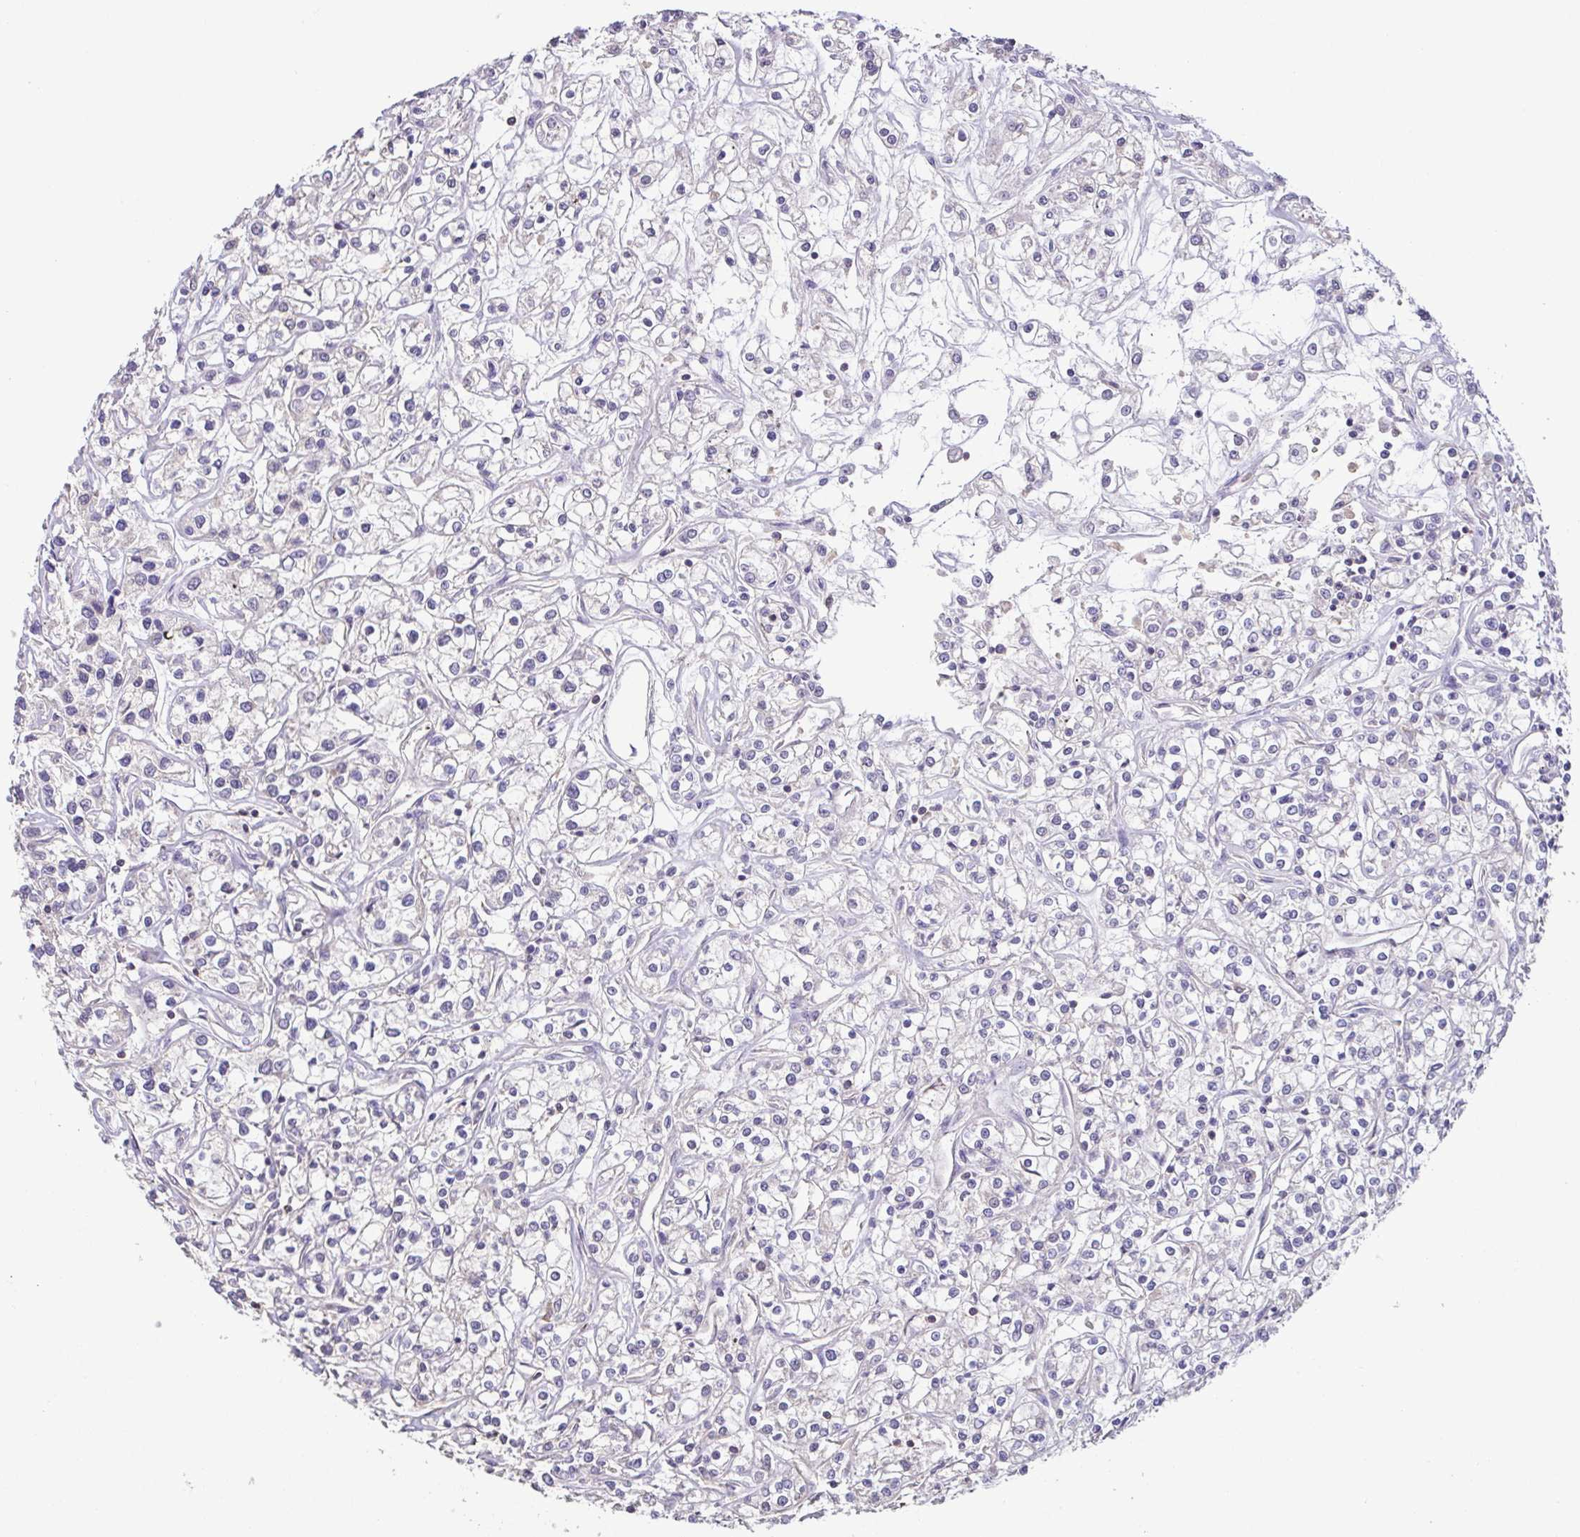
{"staining": {"intensity": "negative", "quantity": "none", "location": "none"}, "tissue": "renal cancer", "cell_type": "Tumor cells", "image_type": "cancer", "snomed": [{"axis": "morphology", "description": "Adenocarcinoma, NOS"}, {"axis": "topography", "description": "Kidney"}], "caption": "Tumor cells are negative for brown protein staining in renal adenocarcinoma.", "gene": "ACTRT2", "patient": {"sex": "female", "age": 59}}